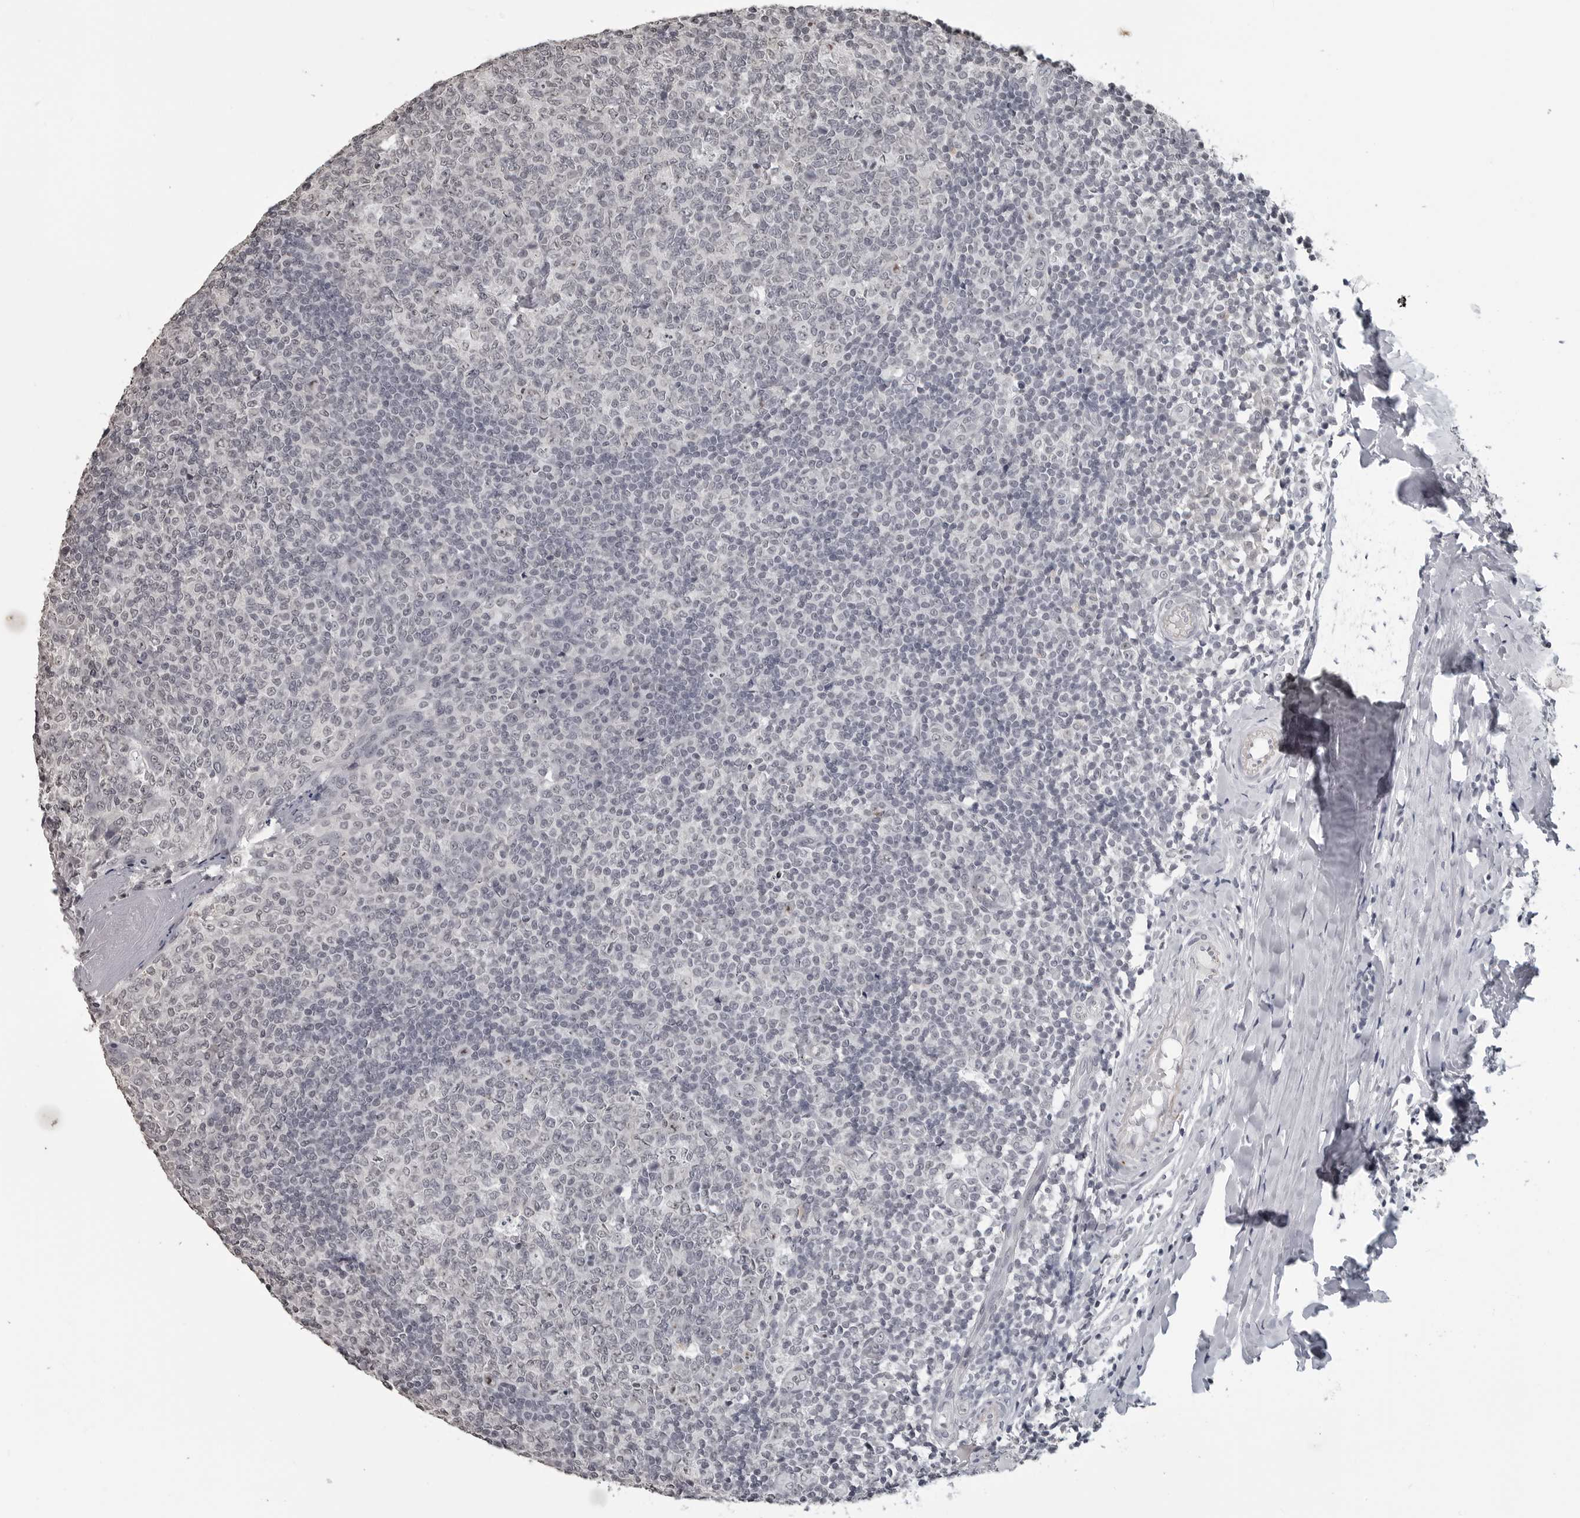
{"staining": {"intensity": "negative", "quantity": "none", "location": "none"}, "tissue": "tonsil", "cell_type": "Germinal center cells", "image_type": "normal", "snomed": [{"axis": "morphology", "description": "Normal tissue, NOS"}, {"axis": "topography", "description": "Tonsil"}], "caption": "Immunohistochemistry (IHC) of benign tonsil reveals no expression in germinal center cells.", "gene": "DDX54", "patient": {"sex": "female", "age": 19}}